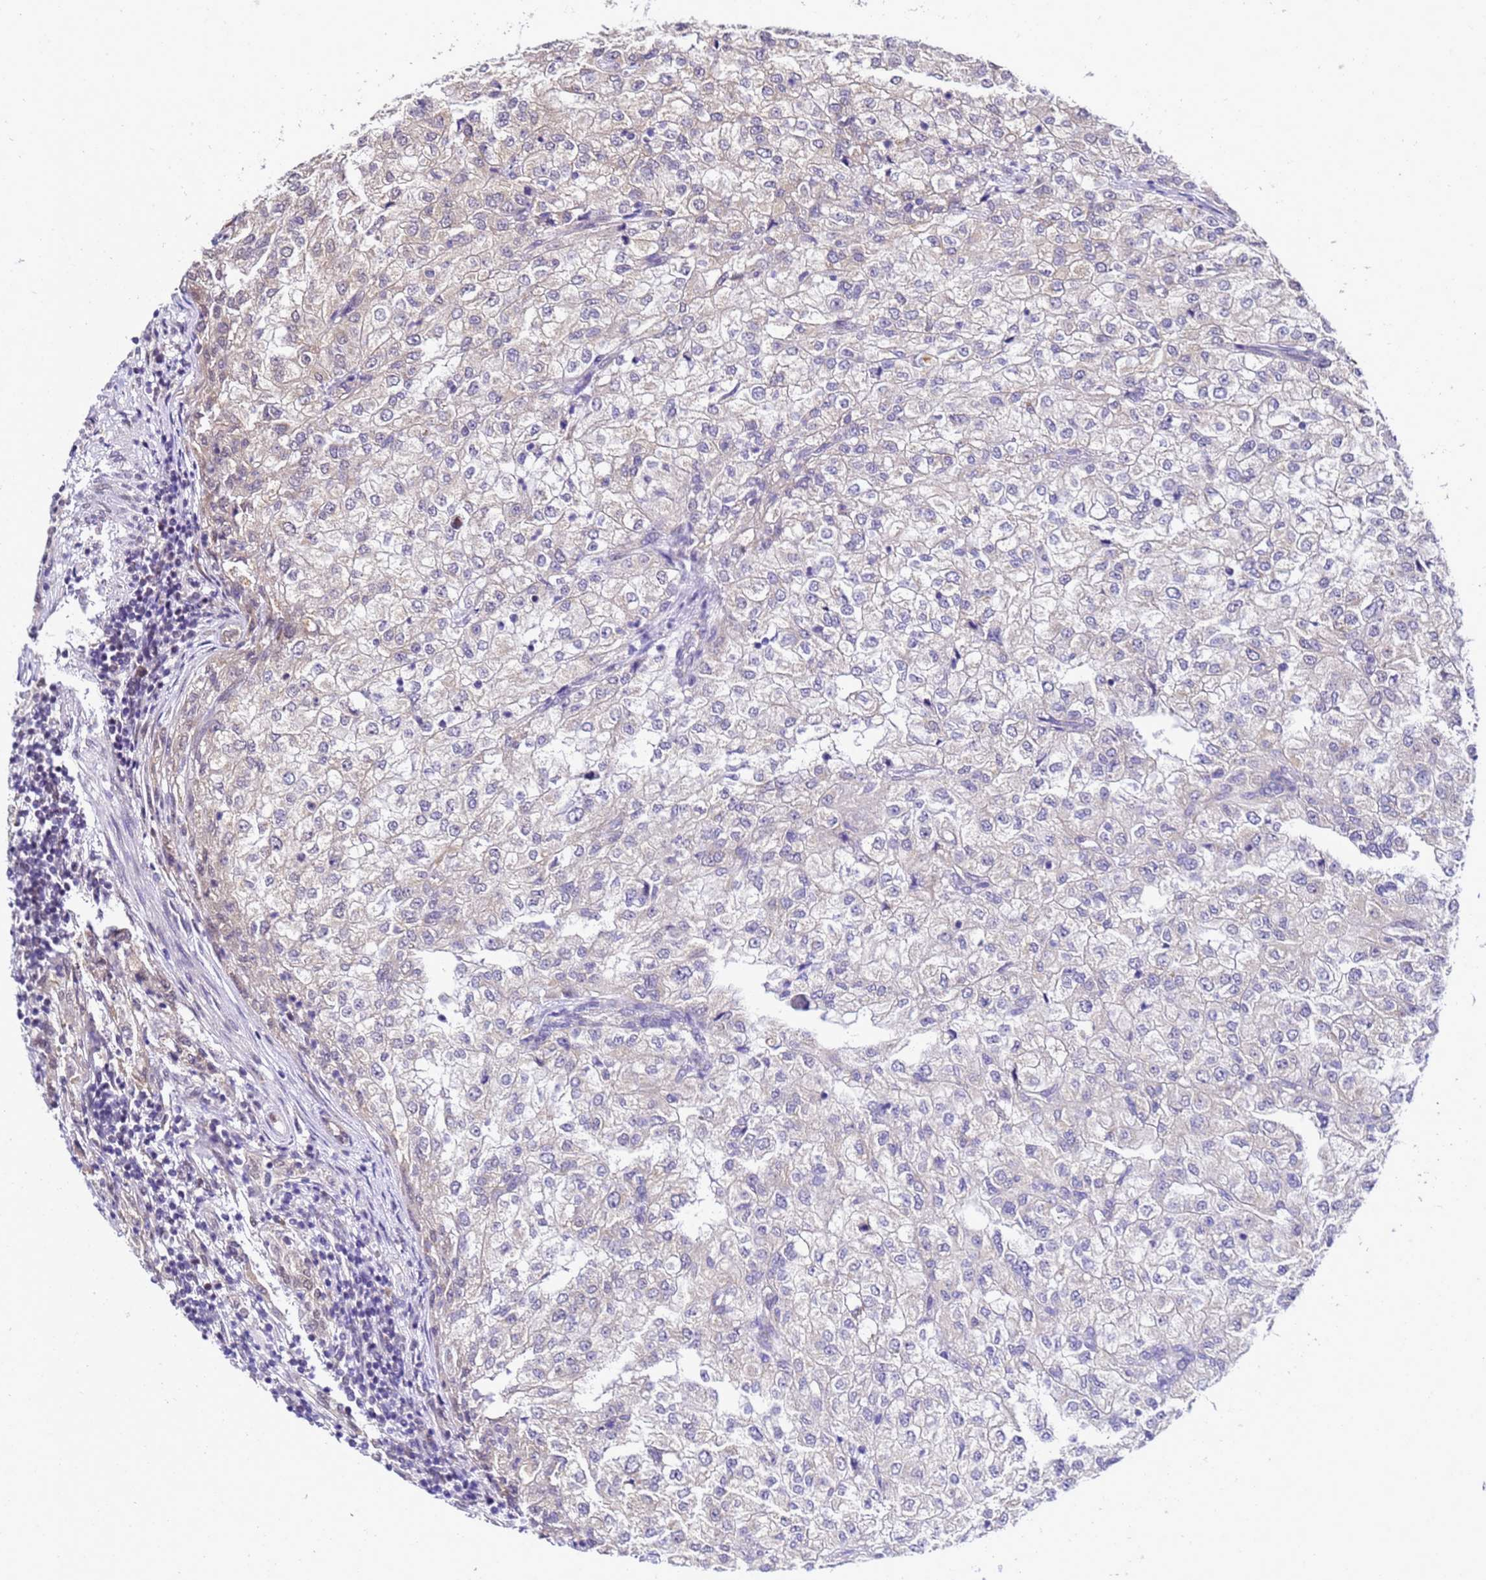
{"staining": {"intensity": "negative", "quantity": "none", "location": "none"}, "tissue": "renal cancer", "cell_type": "Tumor cells", "image_type": "cancer", "snomed": [{"axis": "morphology", "description": "Adenocarcinoma, NOS"}, {"axis": "topography", "description": "Kidney"}], "caption": "The image exhibits no staining of tumor cells in renal cancer.", "gene": "SMN1", "patient": {"sex": "female", "age": 54}}